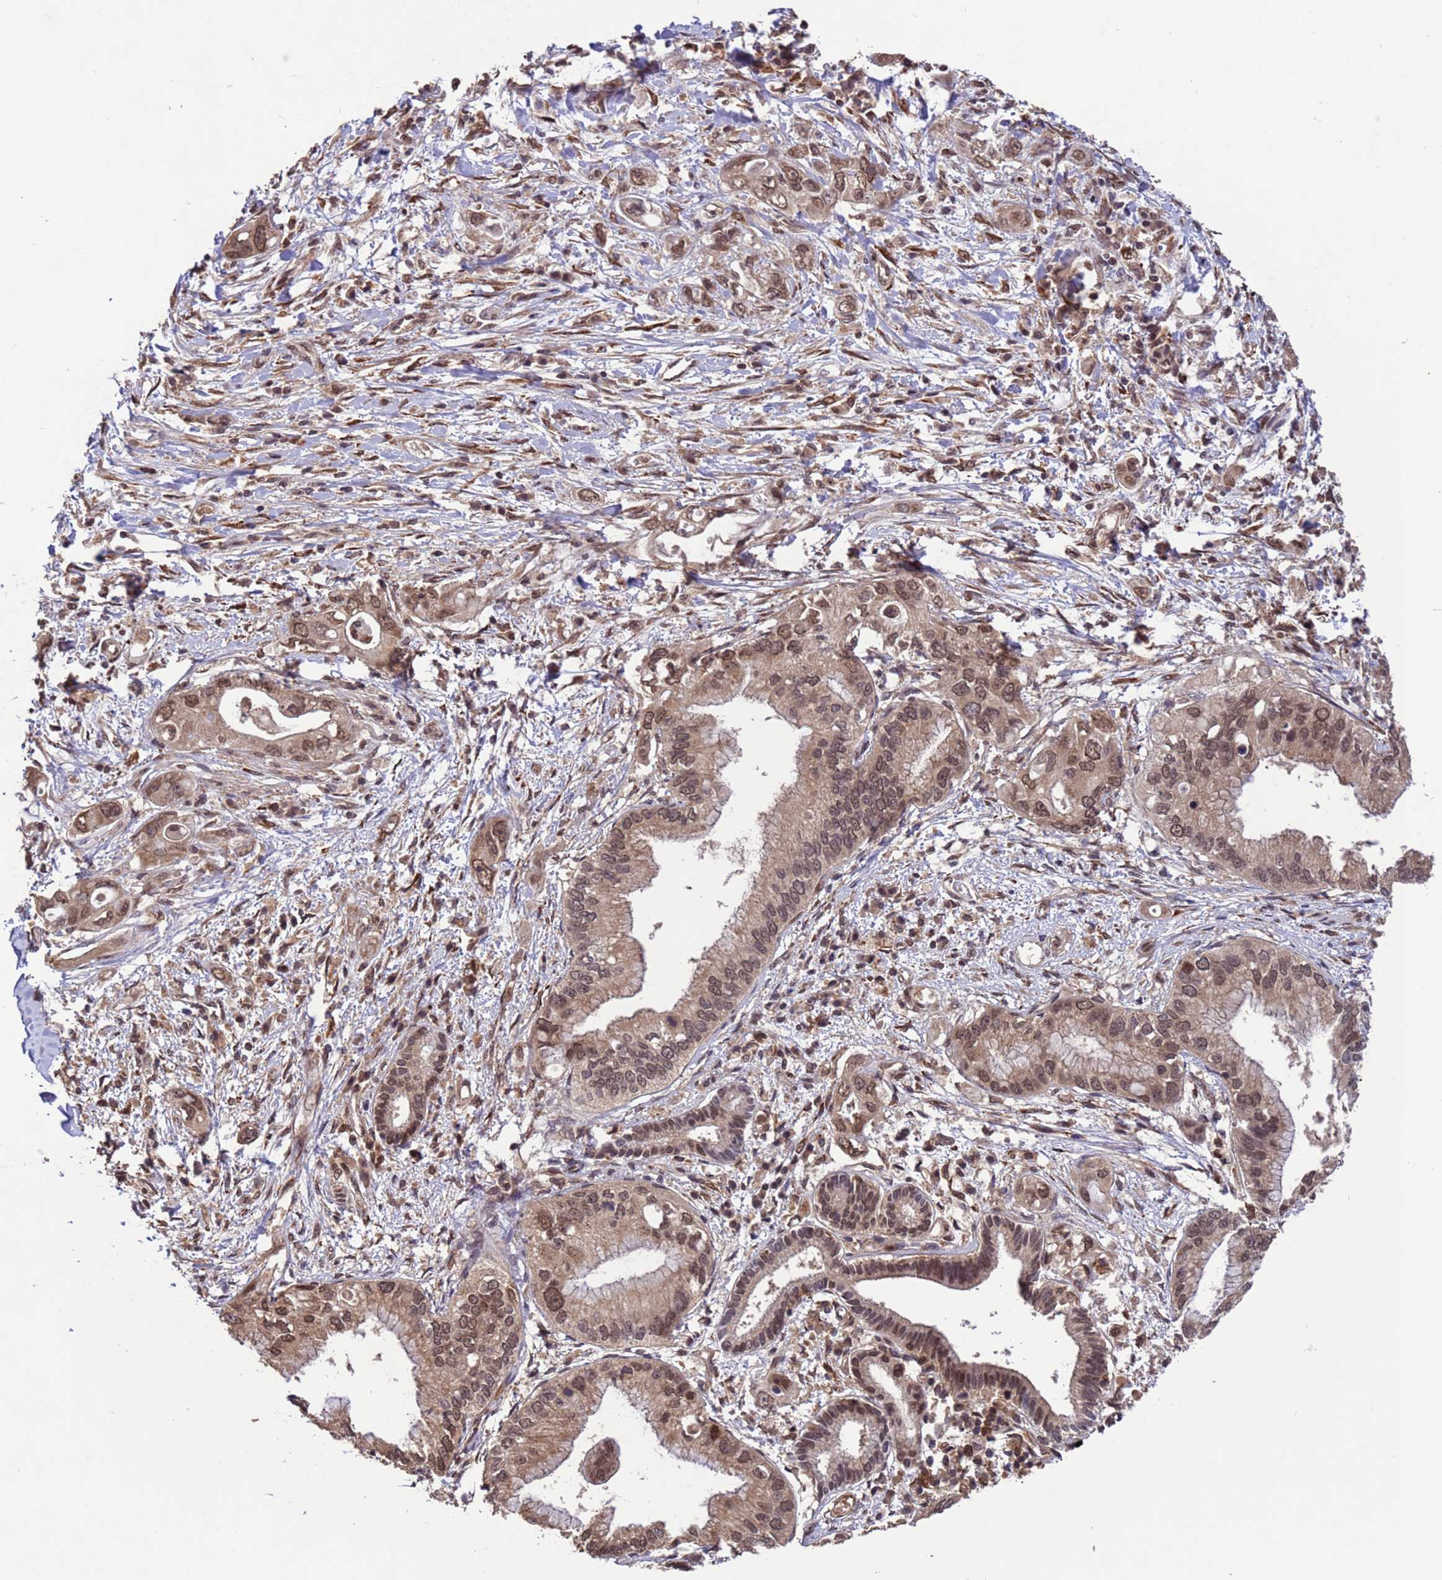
{"staining": {"intensity": "moderate", "quantity": ">75%", "location": "nuclear"}, "tissue": "pancreatic cancer", "cell_type": "Tumor cells", "image_type": "cancer", "snomed": [{"axis": "morphology", "description": "Inflammation, NOS"}, {"axis": "morphology", "description": "Adenocarcinoma, NOS"}, {"axis": "topography", "description": "Pancreas"}], "caption": "A high-resolution micrograph shows IHC staining of pancreatic cancer (adenocarcinoma), which reveals moderate nuclear positivity in about >75% of tumor cells.", "gene": "VSTM4", "patient": {"sex": "female", "age": 56}}